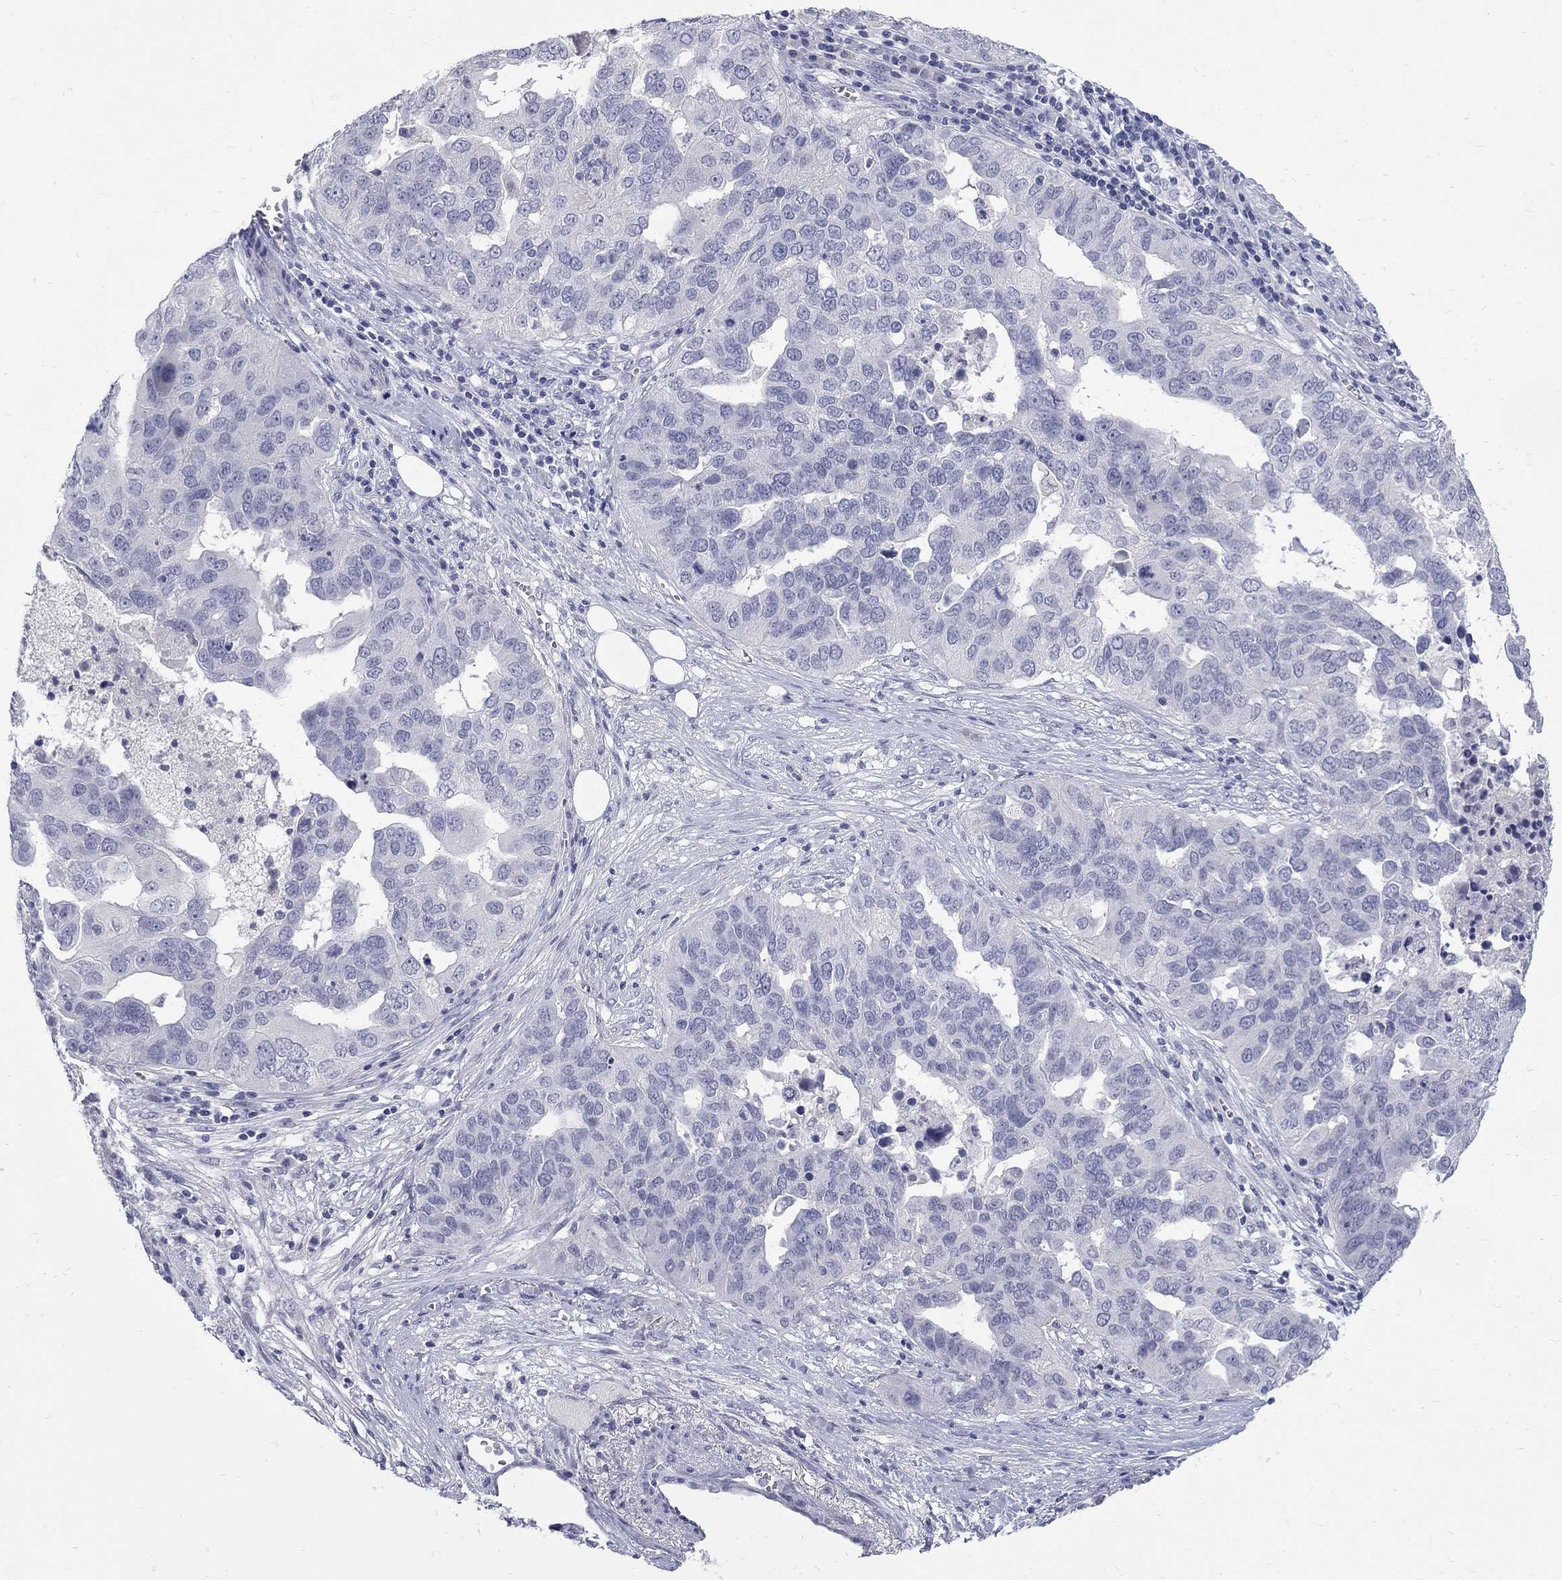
{"staining": {"intensity": "negative", "quantity": "none", "location": "none"}, "tissue": "ovarian cancer", "cell_type": "Tumor cells", "image_type": "cancer", "snomed": [{"axis": "morphology", "description": "Carcinoma, endometroid"}, {"axis": "topography", "description": "Soft tissue"}, {"axis": "topography", "description": "Ovary"}], "caption": "Immunohistochemistry (IHC) micrograph of human endometroid carcinoma (ovarian) stained for a protein (brown), which displays no expression in tumor cells.", "gene": "CTNND2", "patient": {"sex": "female", "age": 52}}